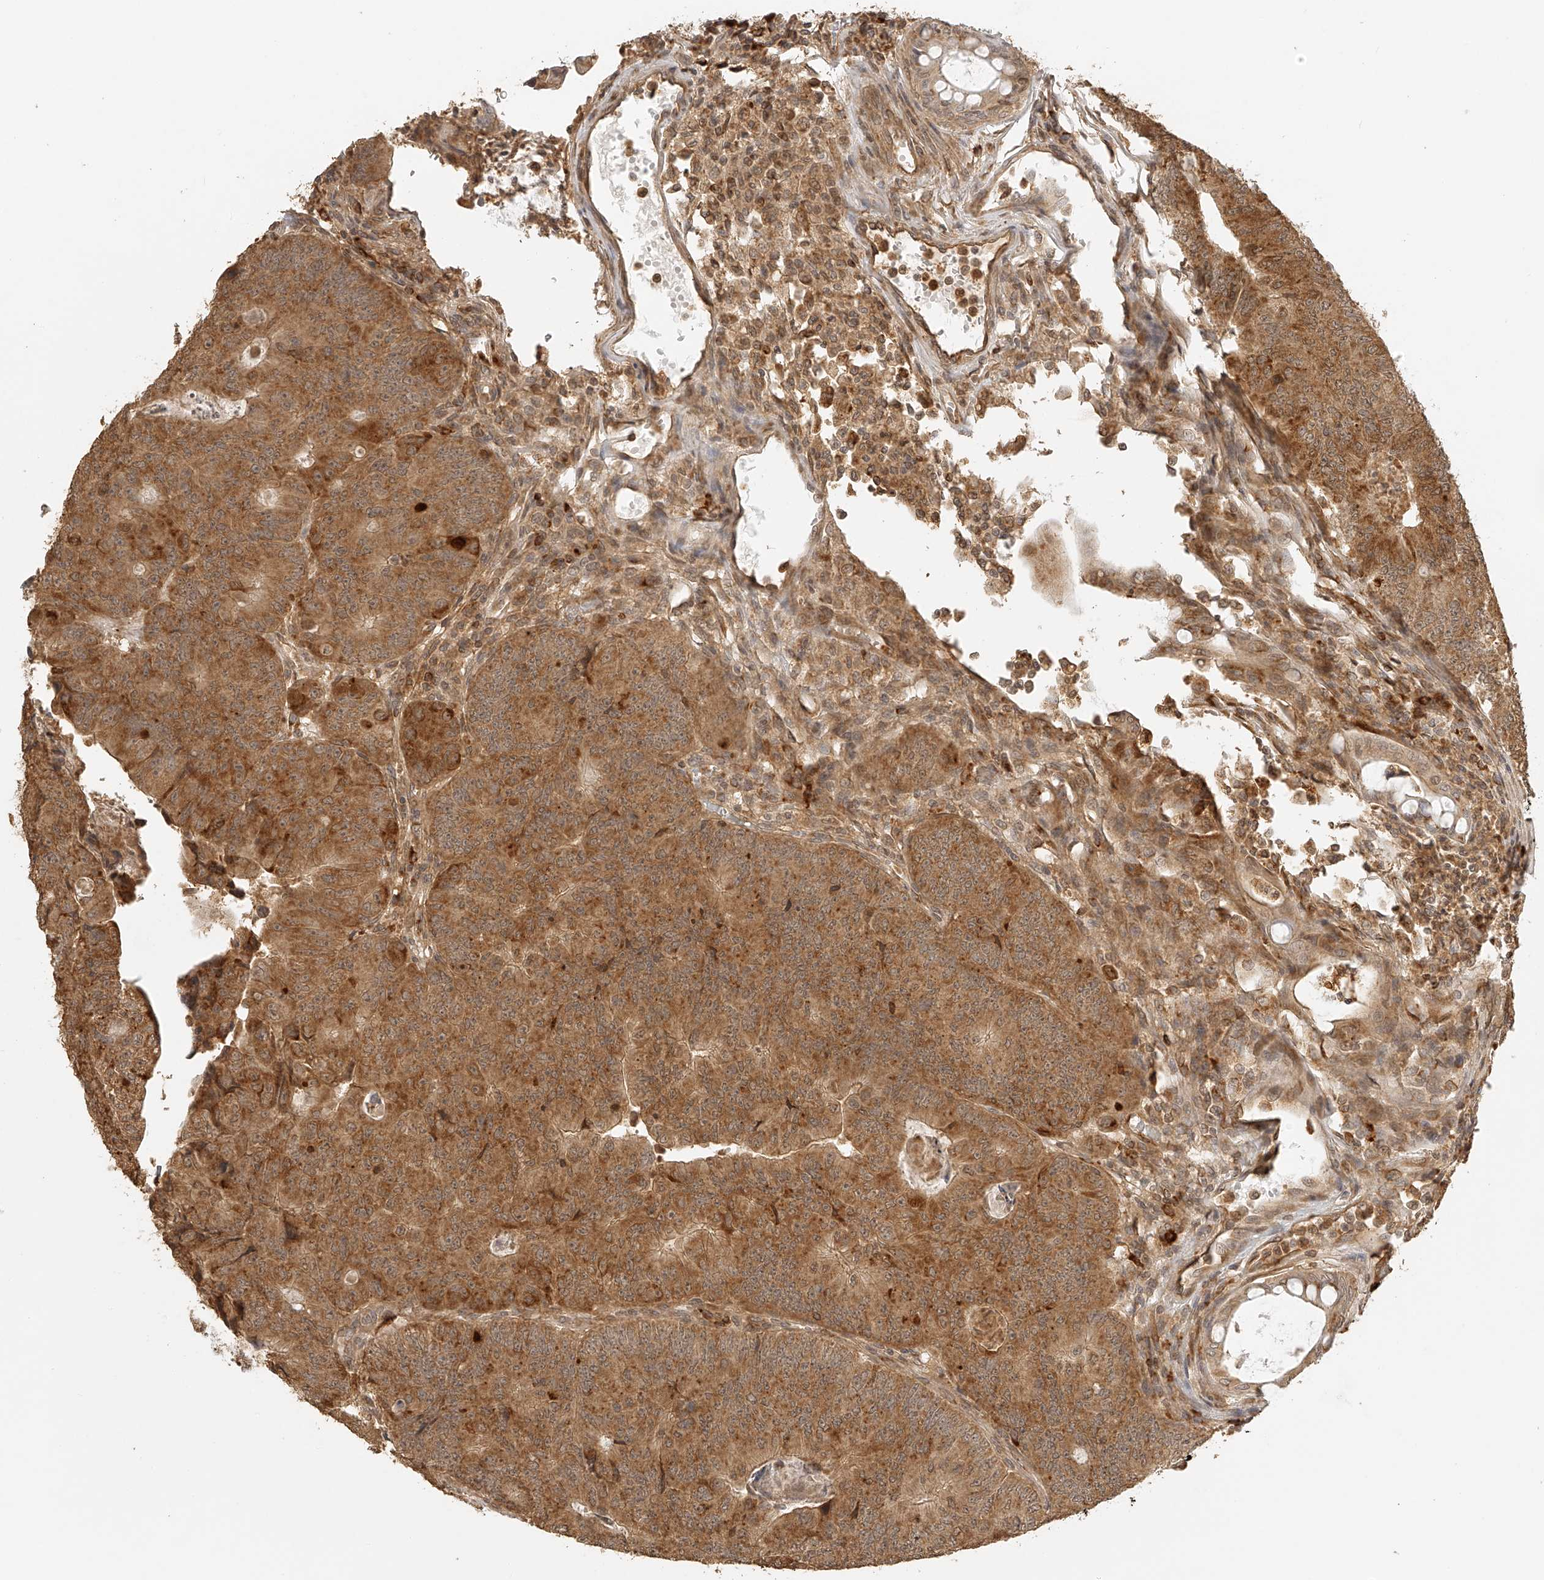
{"staining": {"intensity": "moderate", "quantity": ">75%", "location": "cytoplasmic/membranous"}, "tissue": "colorectal cancer", "cell_type": "Tumor cells", "image_type": "cancer", "snomed": [{"axis": "morphology", "description": "Adenocarcinoma, NOS"}, {"axis": "topography", "description": "Colon"}], "caption": "Colorectal cancer (adenocarcinoma) tissue shows moderate cytoplasmic/membranous expression in approximately >75% of tumor cells", "gene": "BCL2L11", "patient": {"sex": "female", "age": 67}}